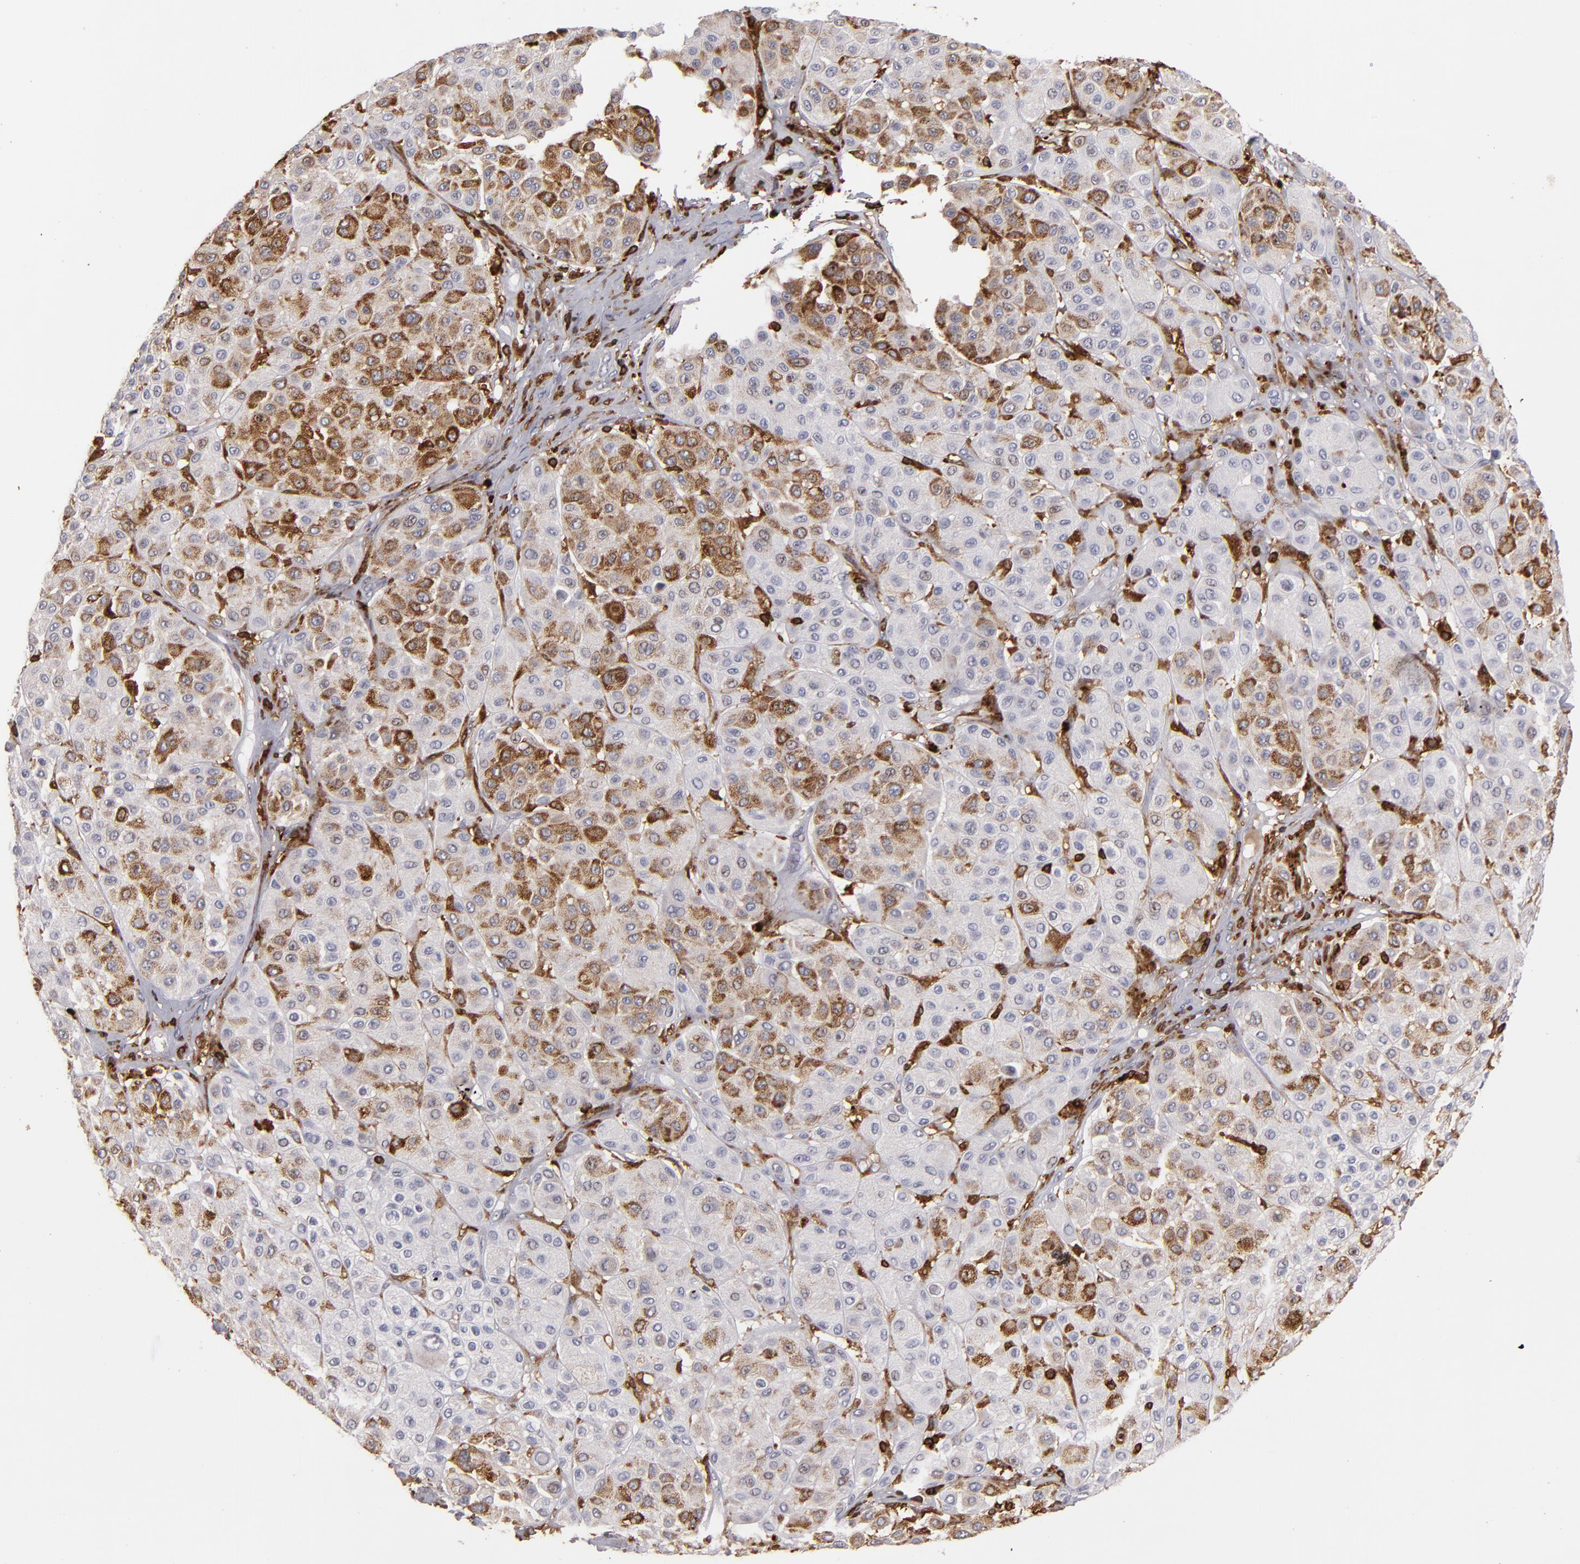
{"staining": {"intensity": "negative", "quantity": "none", "location": "none"}, "tissue": "melanoma", "cell_type": "Tumor cells", "image_type": "cancer", "snomed": [{"axis": "morphology", "description": "Normal tissue, NOS"}, {"axis": "morphology", "description": "Malignant melanoma, Metastatic site"}, {"axis": "topography", "description": "Skin"}], "caption": "DAB immunohistochemical staining of malignant melanoma (metastatic site) exhibits no significant expression in tumor cells.", "gene": "WAS", "patient": {"sex": "male", "age": 41}}